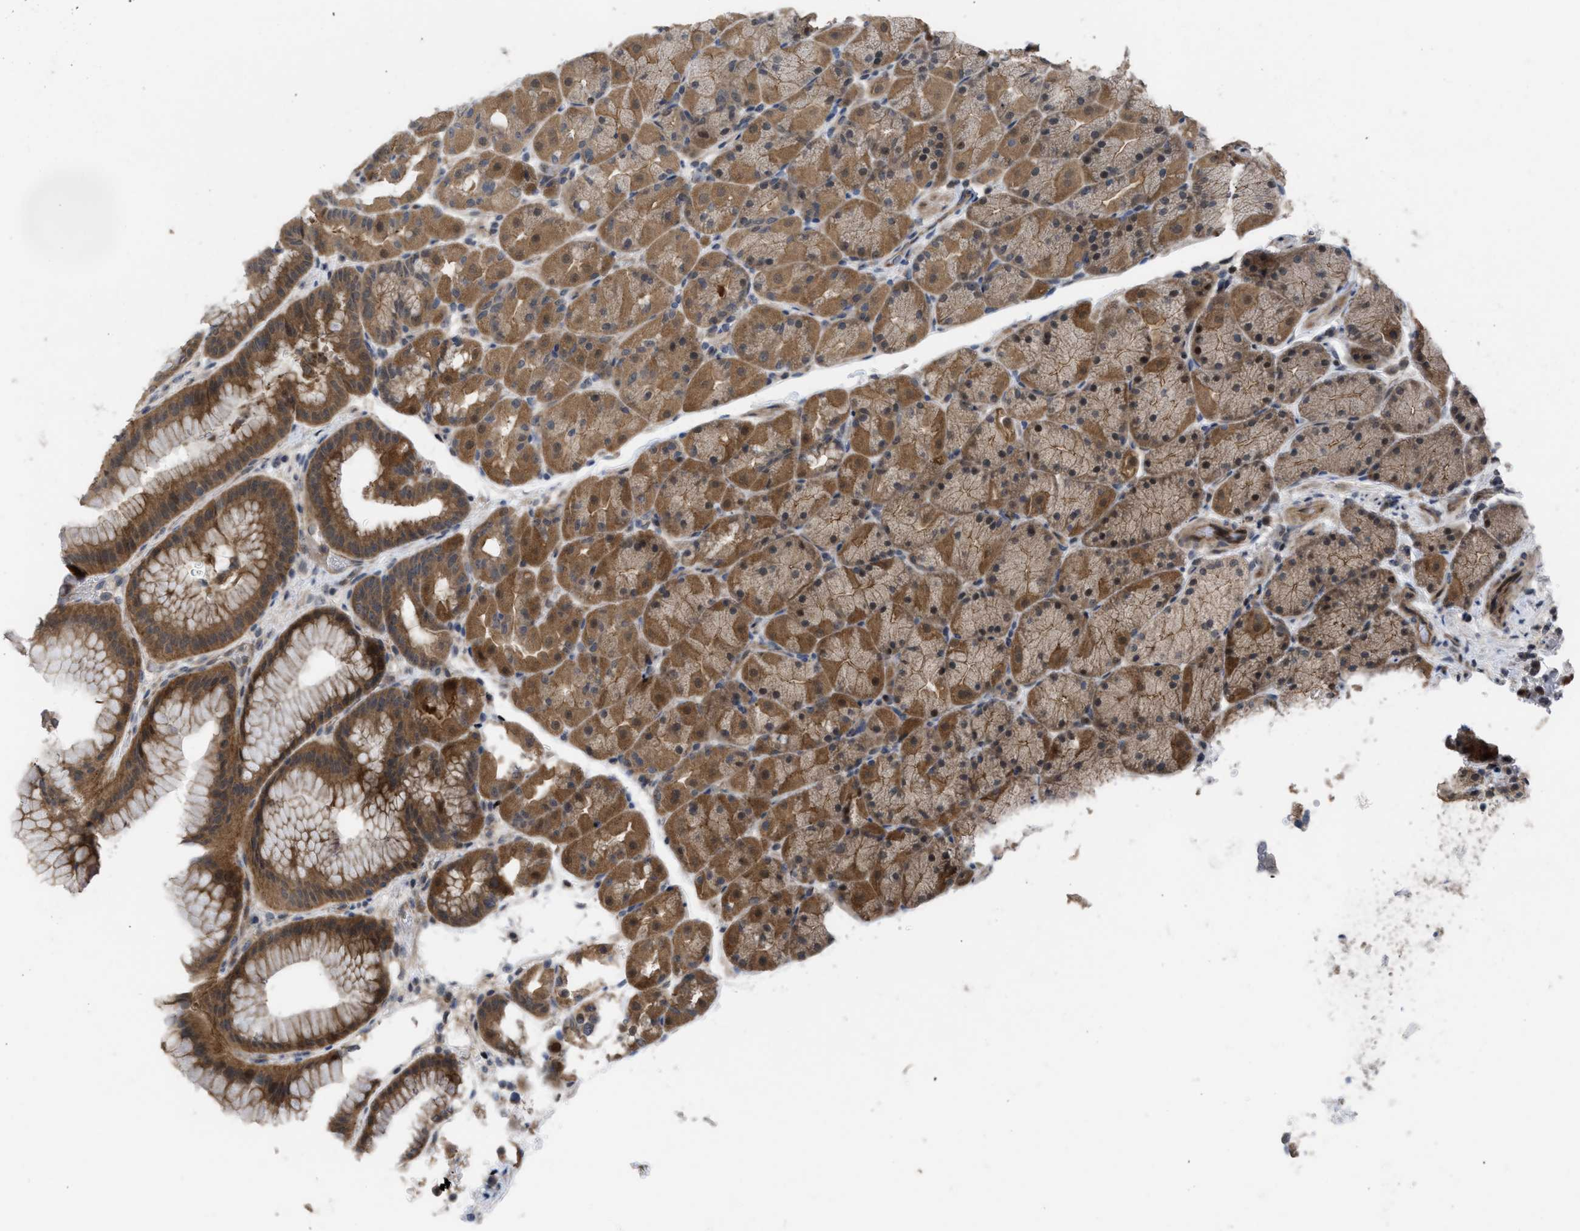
{"staining": {"intensity": "moderate", "quantity": ">75%", "location": "cytoplasmic/membranous"}, "tissue": "stomach", "cell_type": "Glandular cells", "image_type": "normal", "snomed": [{"axis": "morphology", "description": "Normal tissue, NOS"}, {"axis": "morphology", "description": "Carcinoid, malignant, NOS"}, {"axis": "topography", "description": "Stomach, upper"}], "caption": "IHC micrograph of benign stomach: human stomach stained using IHC displays medium levels of moderate protein expression localized specifically in the cytoplasmic/membranous of glandular cells, appearing as a cytoplasmic/membranous brown color.", "gene": "LDAF1", "patient": {"sex": "male", "age": 39}}